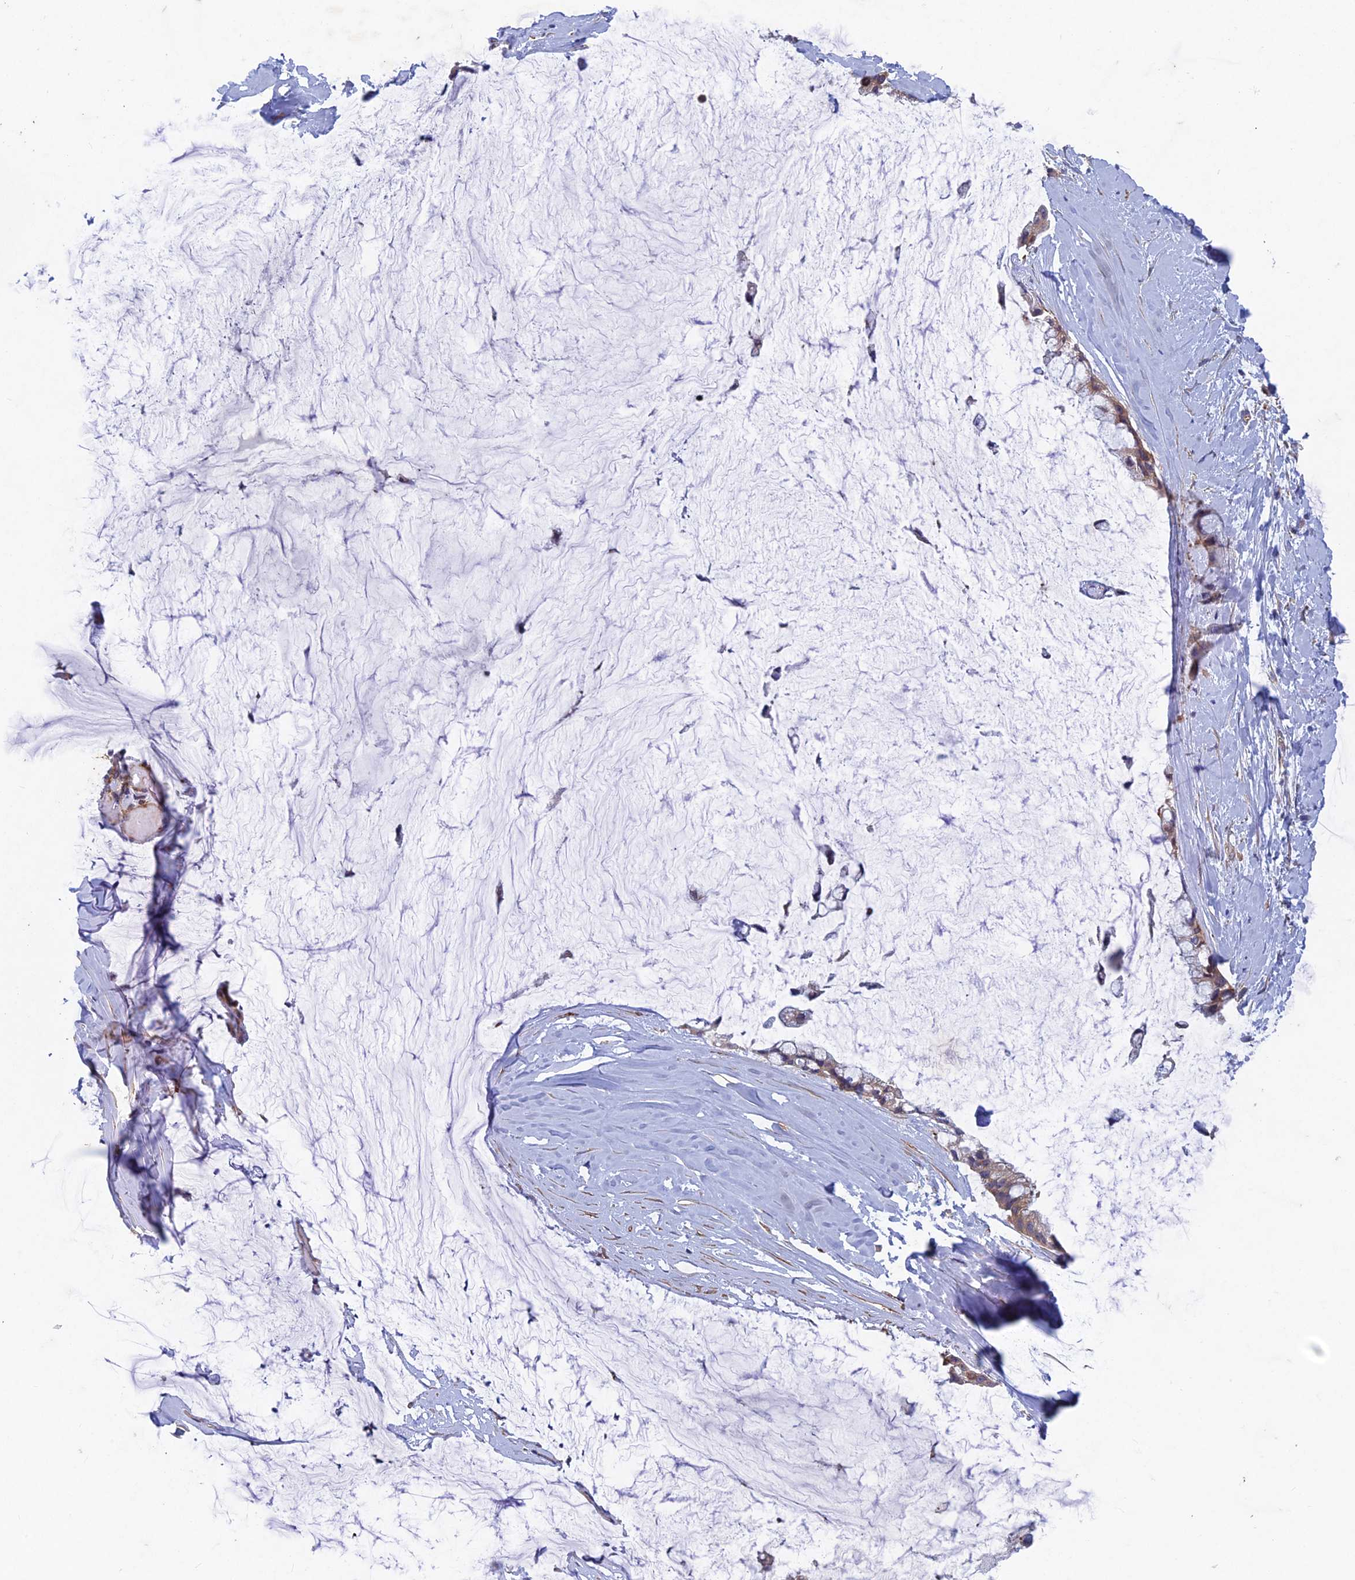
{"staining": {"intensity": "moderate", "quantity": ">75%", "location": "cytoplasmic/membranous"}, "tissue": "ovarian cancer", "cell_type": "Tumor cells", "image_type": "cancer", "snomed": [{"axis": "morphology", "description": "Cystadenocarcinoma, mucinous, NOS"}, {"axis": "topography", "description": "Ovary"}], "caption": "Protein staining demonstrates moderate cytoplasmic/membranous expression in about >75% of tumor cells in ovarian cancer (mucinous cystadenocarcinoma). (DAB (3,3'-diaminobenzidine) IHC, brown staining for protein, blue staining for nuclei).", "gene": "NCAPG", "patient": {"sex": "female", "age": 39}}